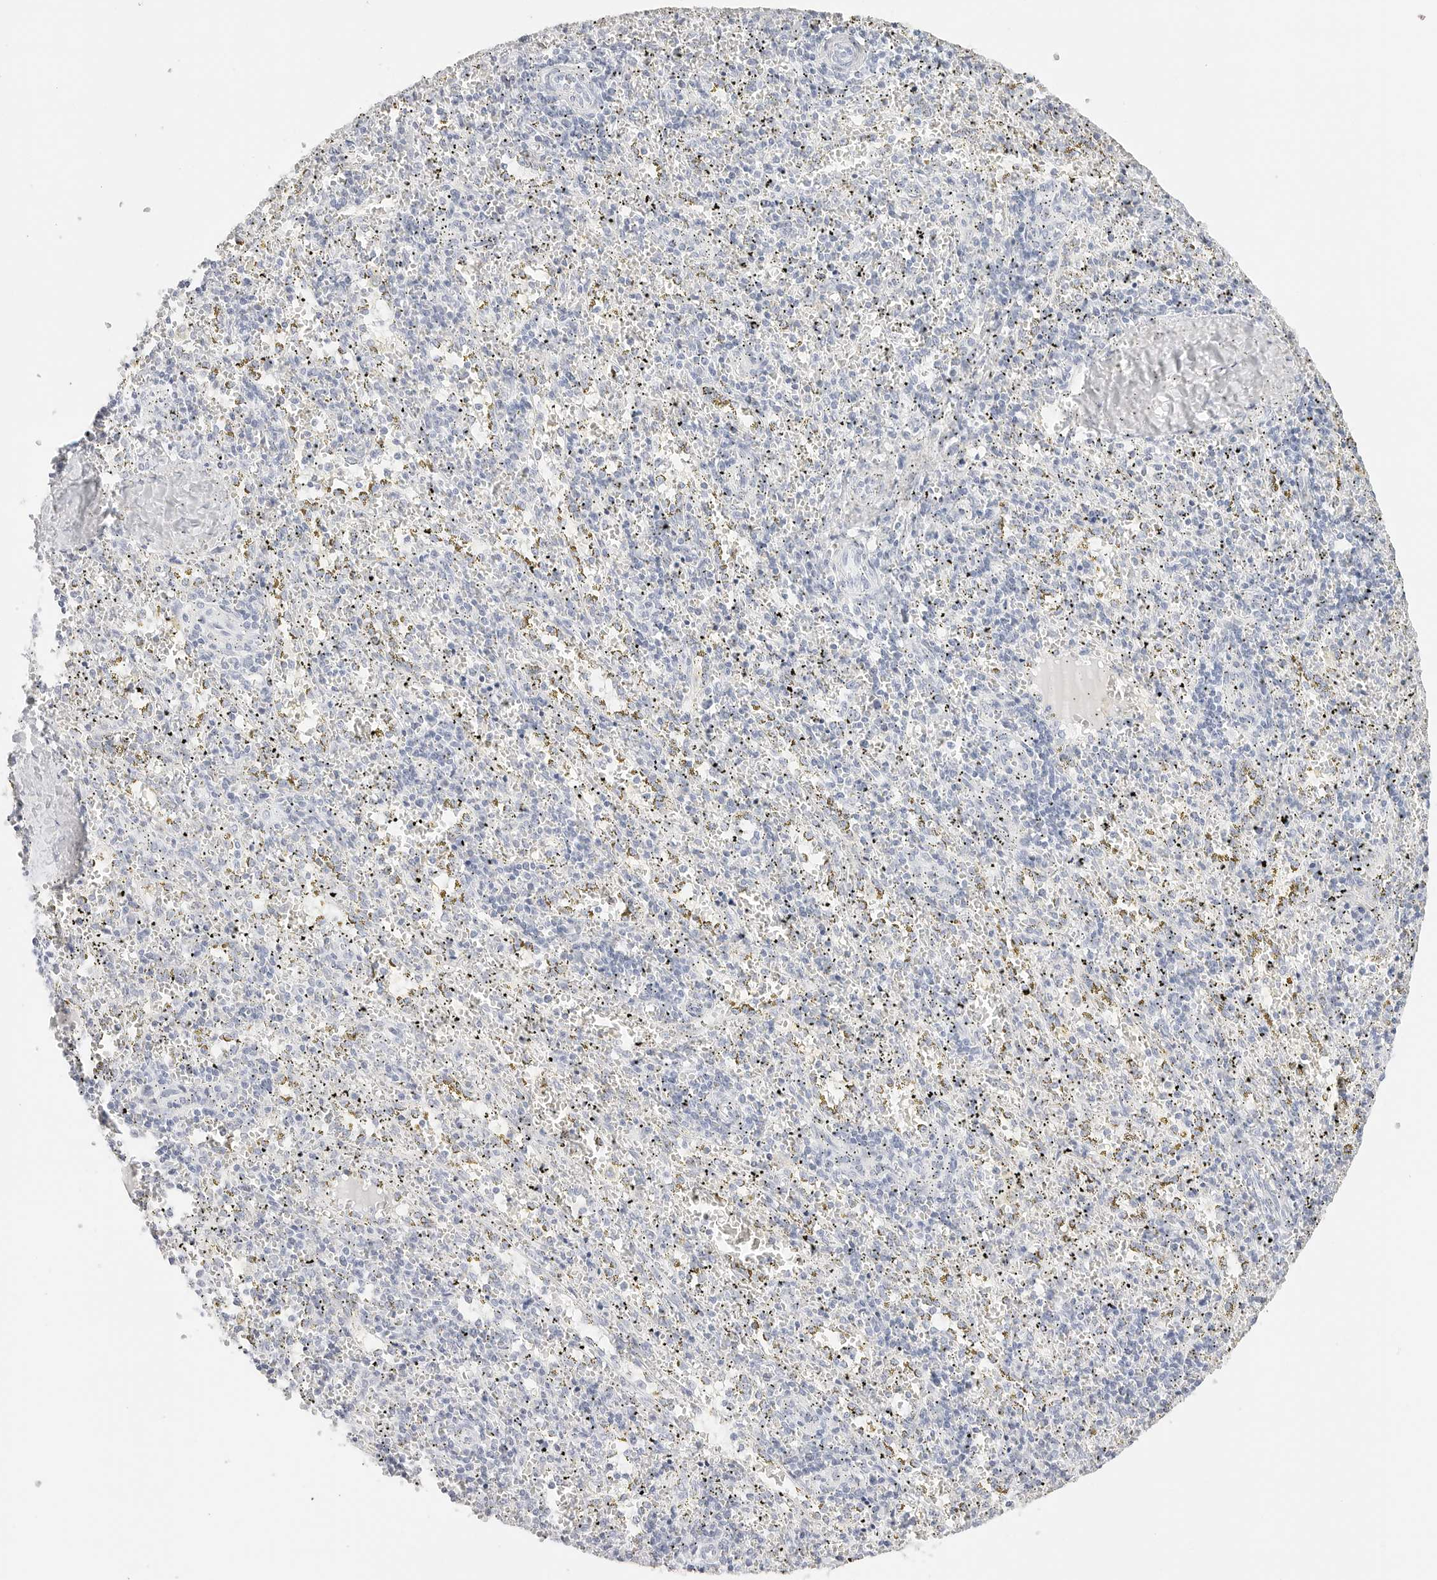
{"staining": {"intensity": "negative", "quantity": "none", "location": "none"}, "tissue": "spleen", "cell_type": "Cells in red pulp", "image_type": "normal", "snomed": [{"axis": "morphology", "description": "Normal tissue, NOS"}, {"axis": "topography", "description": "Spleen"}], "caption": "Spleen stained for a protein using IHC shows no expression cells in red pulp.", "gene": "TFF2", "patient": {"sex": "male", "age": 11}}